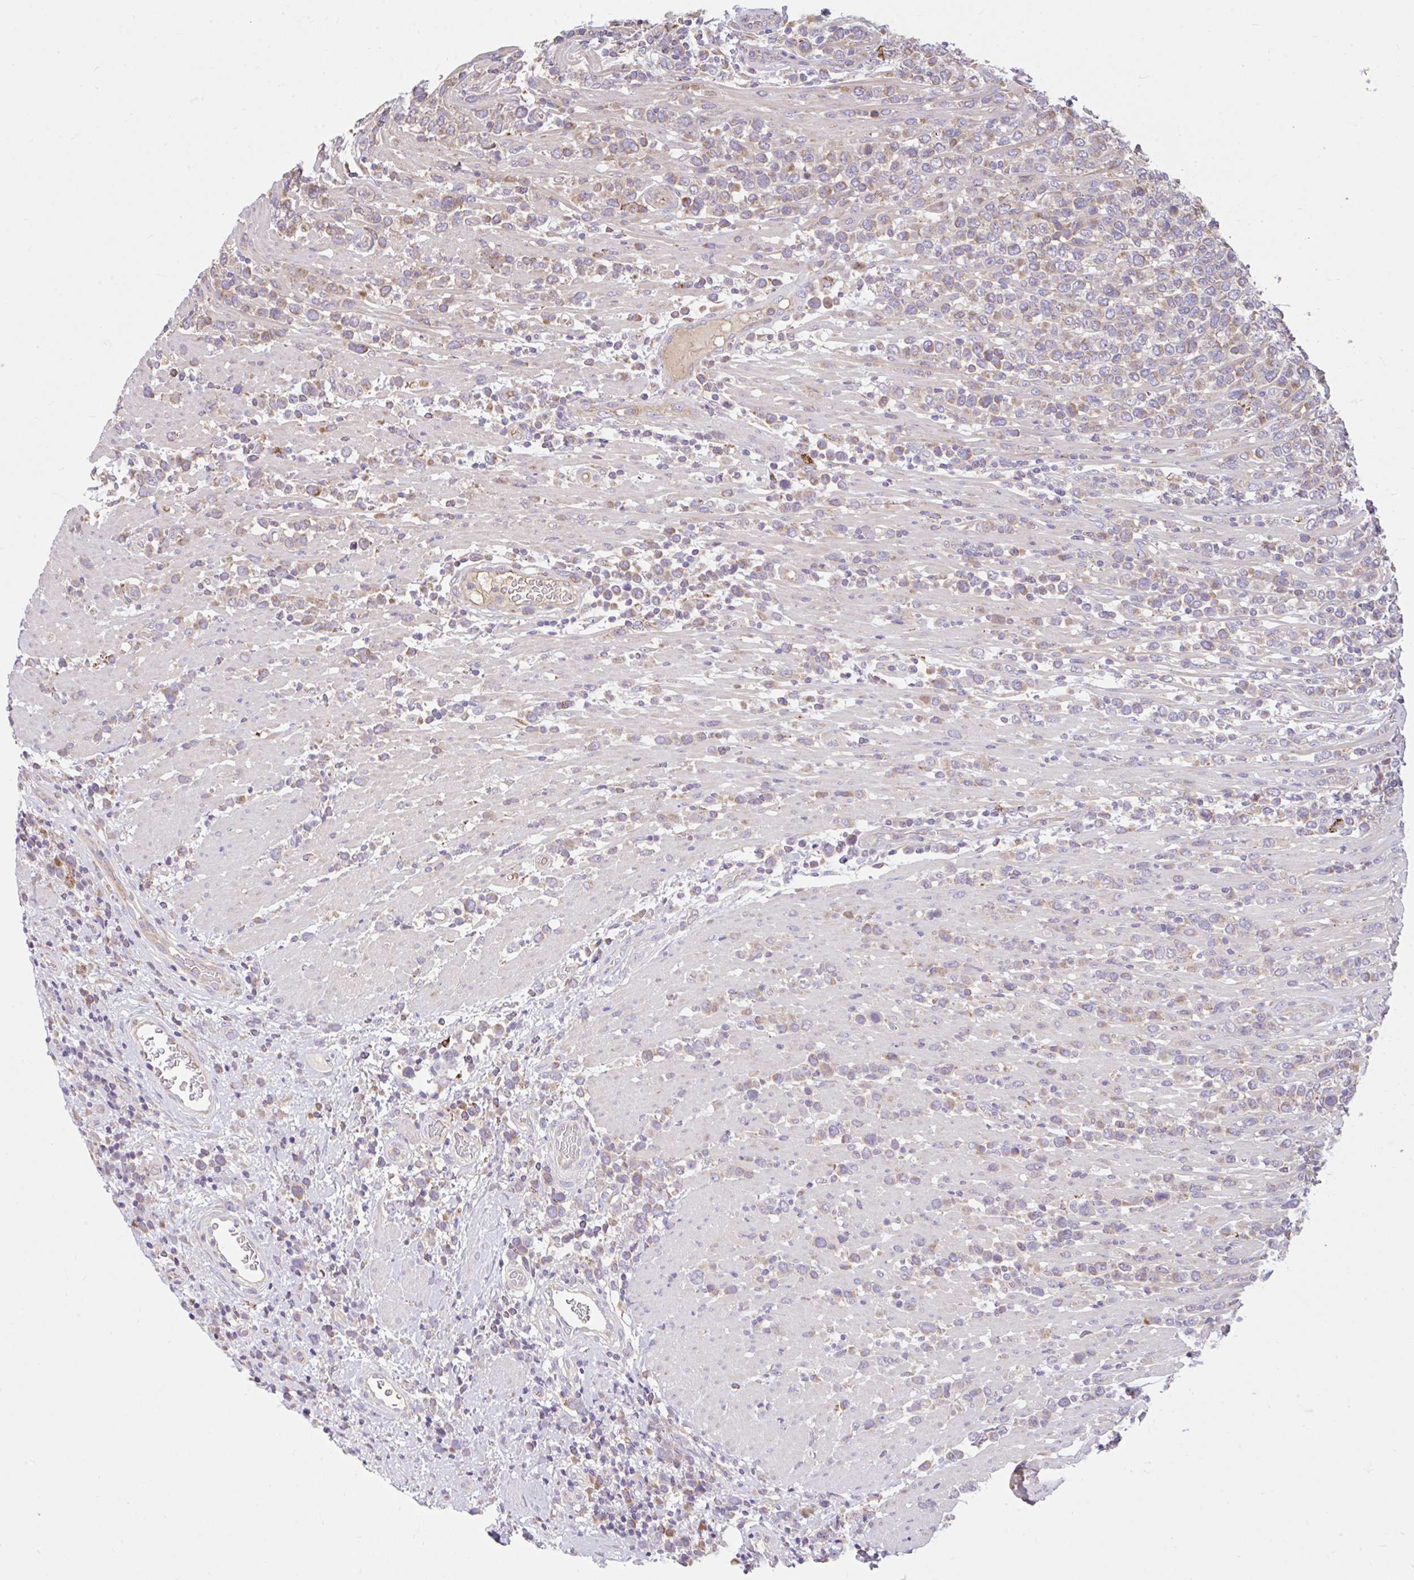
{"staining": {"intensity": "moderate", "quantity": "<25%", "location": "cytoplasmic/membranous"}, "tissue": "lymphoma", "cell_type": "Tumor cells", "image_type": "cancer", "snomed": [{"axis": "morphology", "description": "Malignant lymphoma, non-Hodgkin's type, High grade"}, {"axis": "topography", "description": "Soft tissue"}], "caption": "About <25% of tumor cells in high-grade malignant lymphoma, non-Hodgkin's type reveal moderate cytoplasmic/membranous protein expression as visualized by brown immunohistochemical staining.", "gene": "RALBP1", "patient": {"sex": "female", "age": 56}}